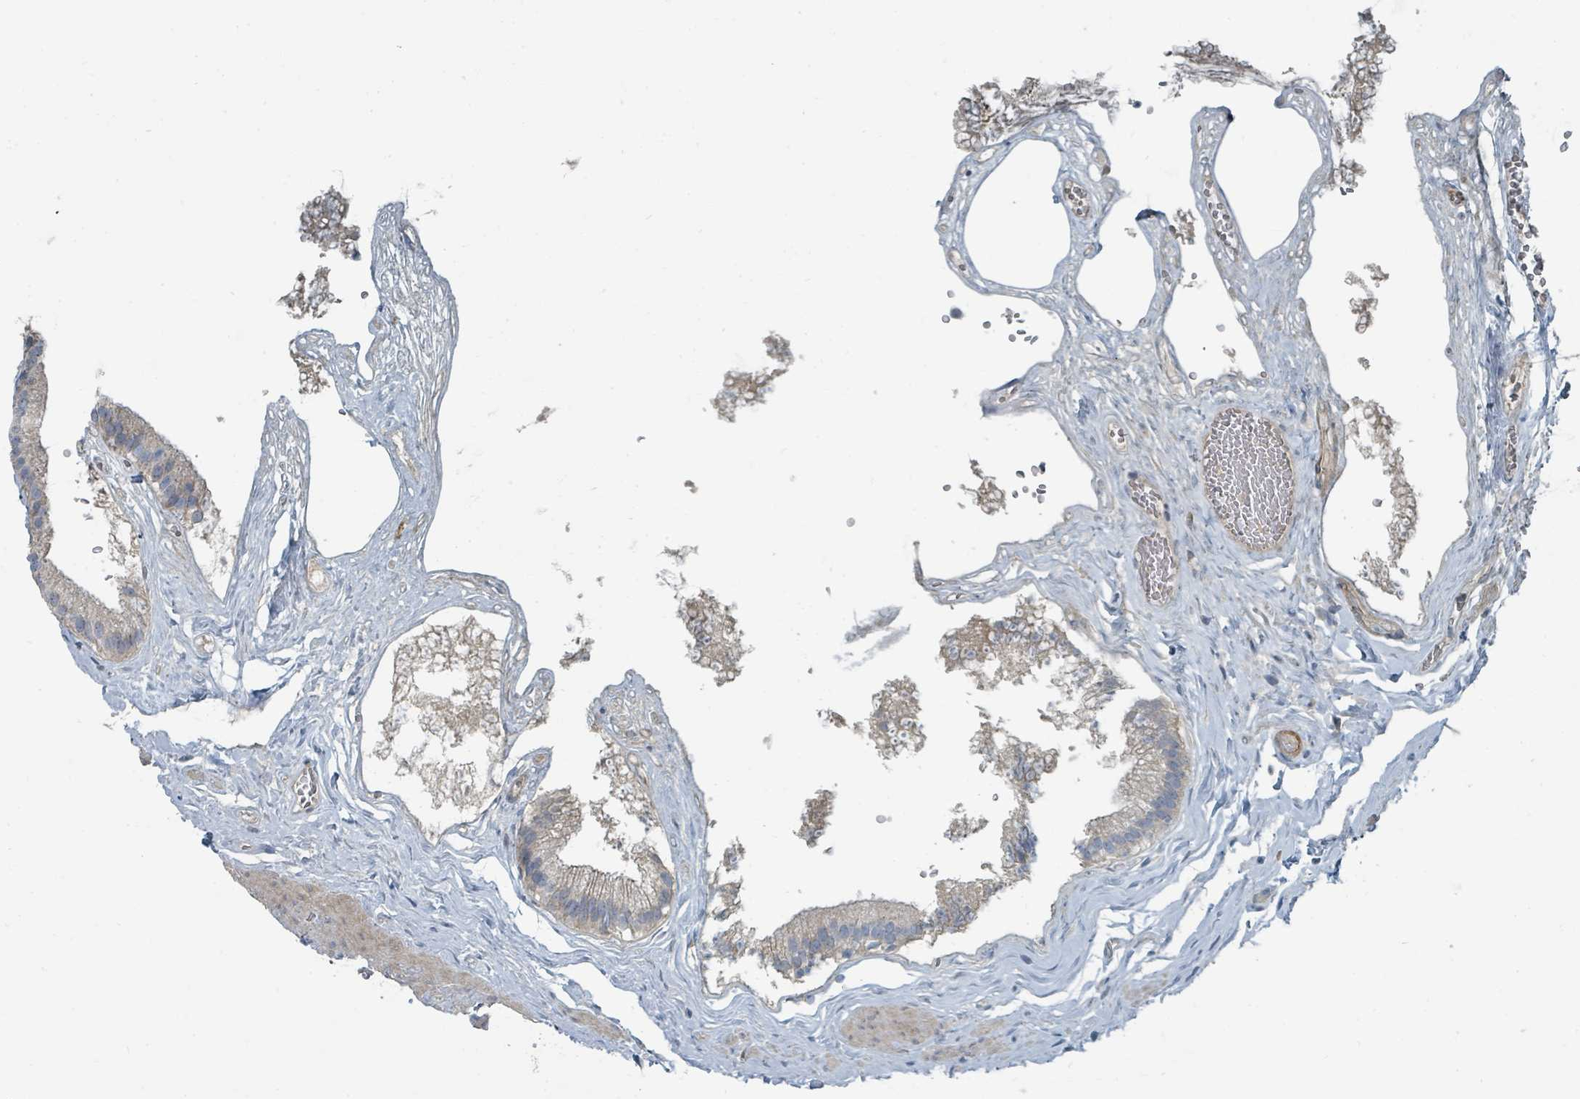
{"staining": {"intensity": "weak", "quantity": "25%-75%", "location": "cytoplasmic/membranous"}, "tissue": "gallbladder", "cell_type": "Glandular cells", "image_type": "normal", "snomed": [{"axis": "morphology", "description": "Normal tissue, NOS"}, {"axis": "topography", "description": "Gallbladder"}], "caption": "Normal gallbladder was stained to show a protein in brown. There is low levels of weak cytoplasmic/membranous positivity in about 25%-75% of glandular cells. The protein of interest is shown in brown color, while the nuclei are stained blue.", "gene": "SLC44A5", "patient": {"sex": "female", "age": 54}}